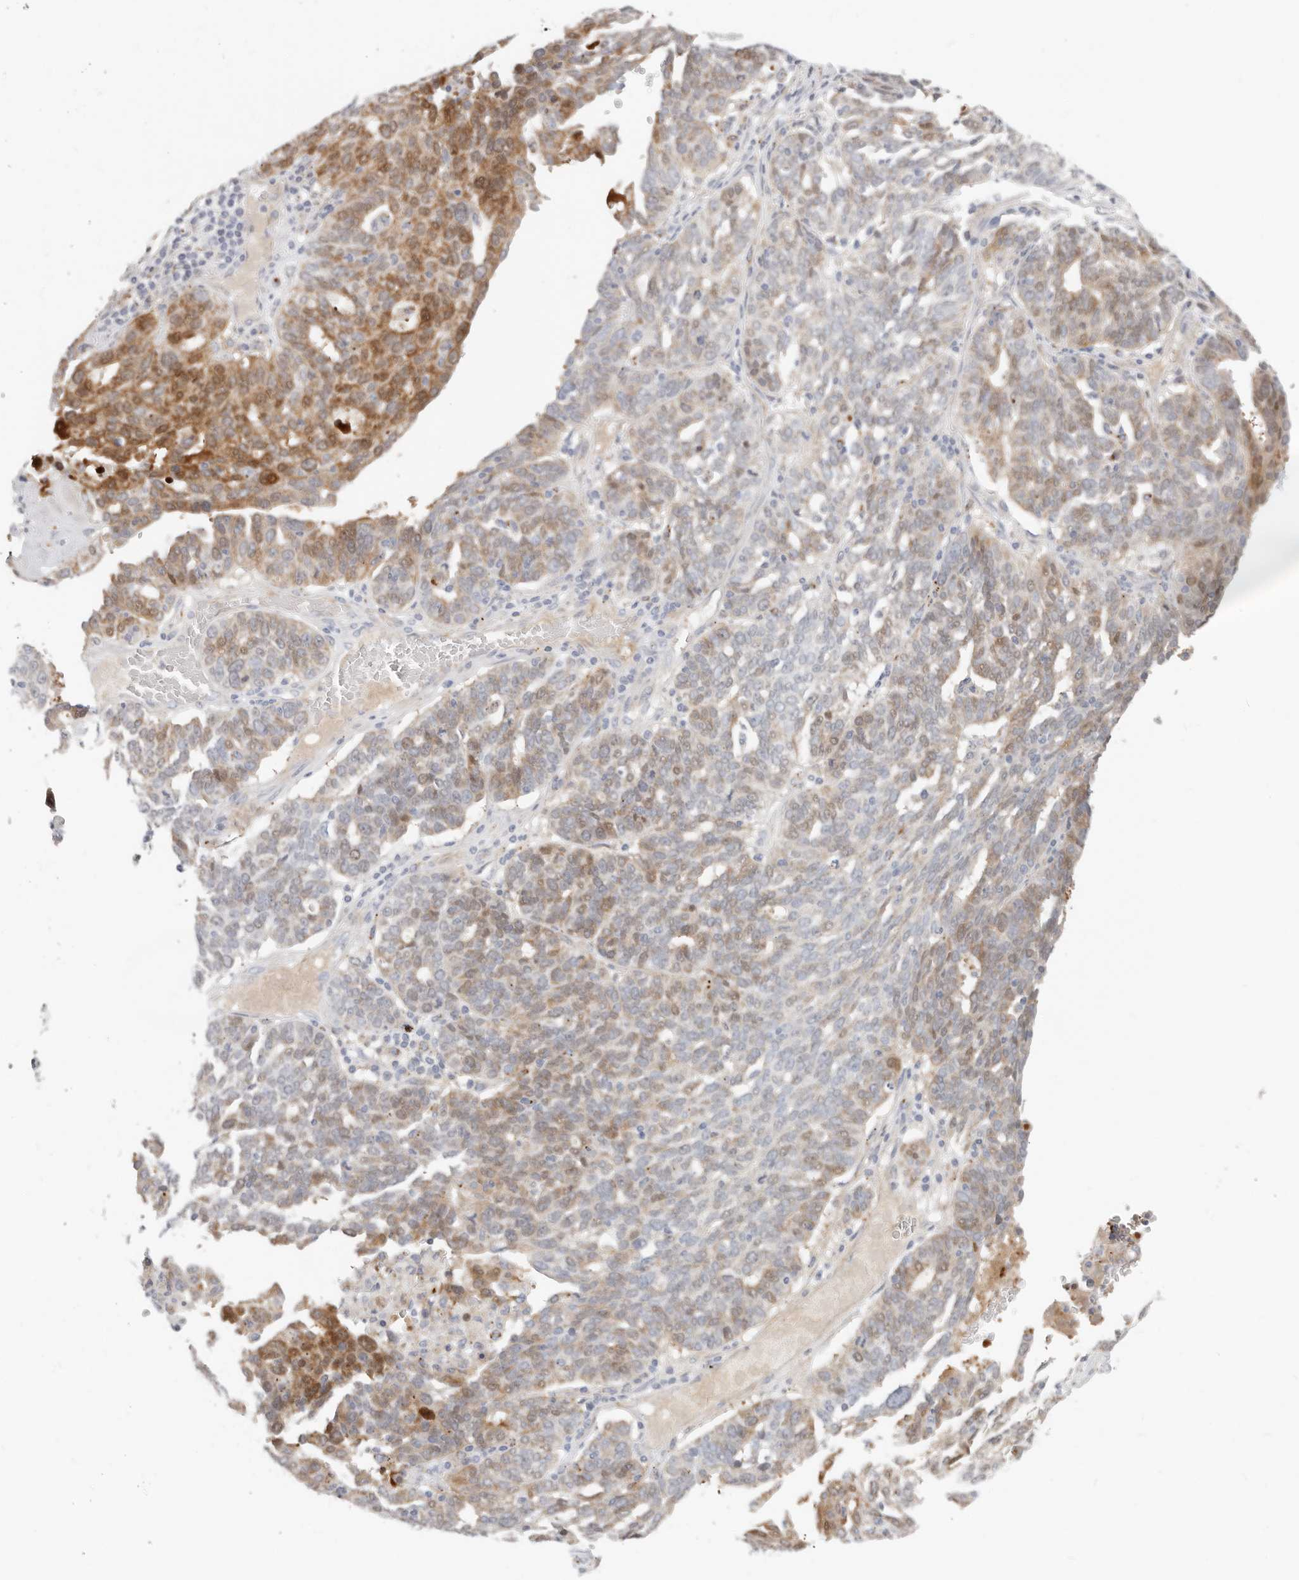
{"staining": {"intensity": "moderate", "quantity": "25%-75%", "location": "cytoplasmic/membranous,nuclear"}, "tissue": "ovarian cancer", "cell_type": "Tumor cells", "image_type": "cancer", "snomed": [{"axis": "morphology", "description": "Cystadenocarcinoma, serous, NOS"}, {"axis": "topography", "description": "Ovary"}], "caption": "Immunohistochemical staining of ovarian cancer (serous cystadenocarcinoma) demonstrates moderate cytoplasmic/membranous and nuclear protein expression in approximately 25%-75% of tumor cells.", "gene": "ZRANB1", "patient": {"sex": "female", "age": 59}}